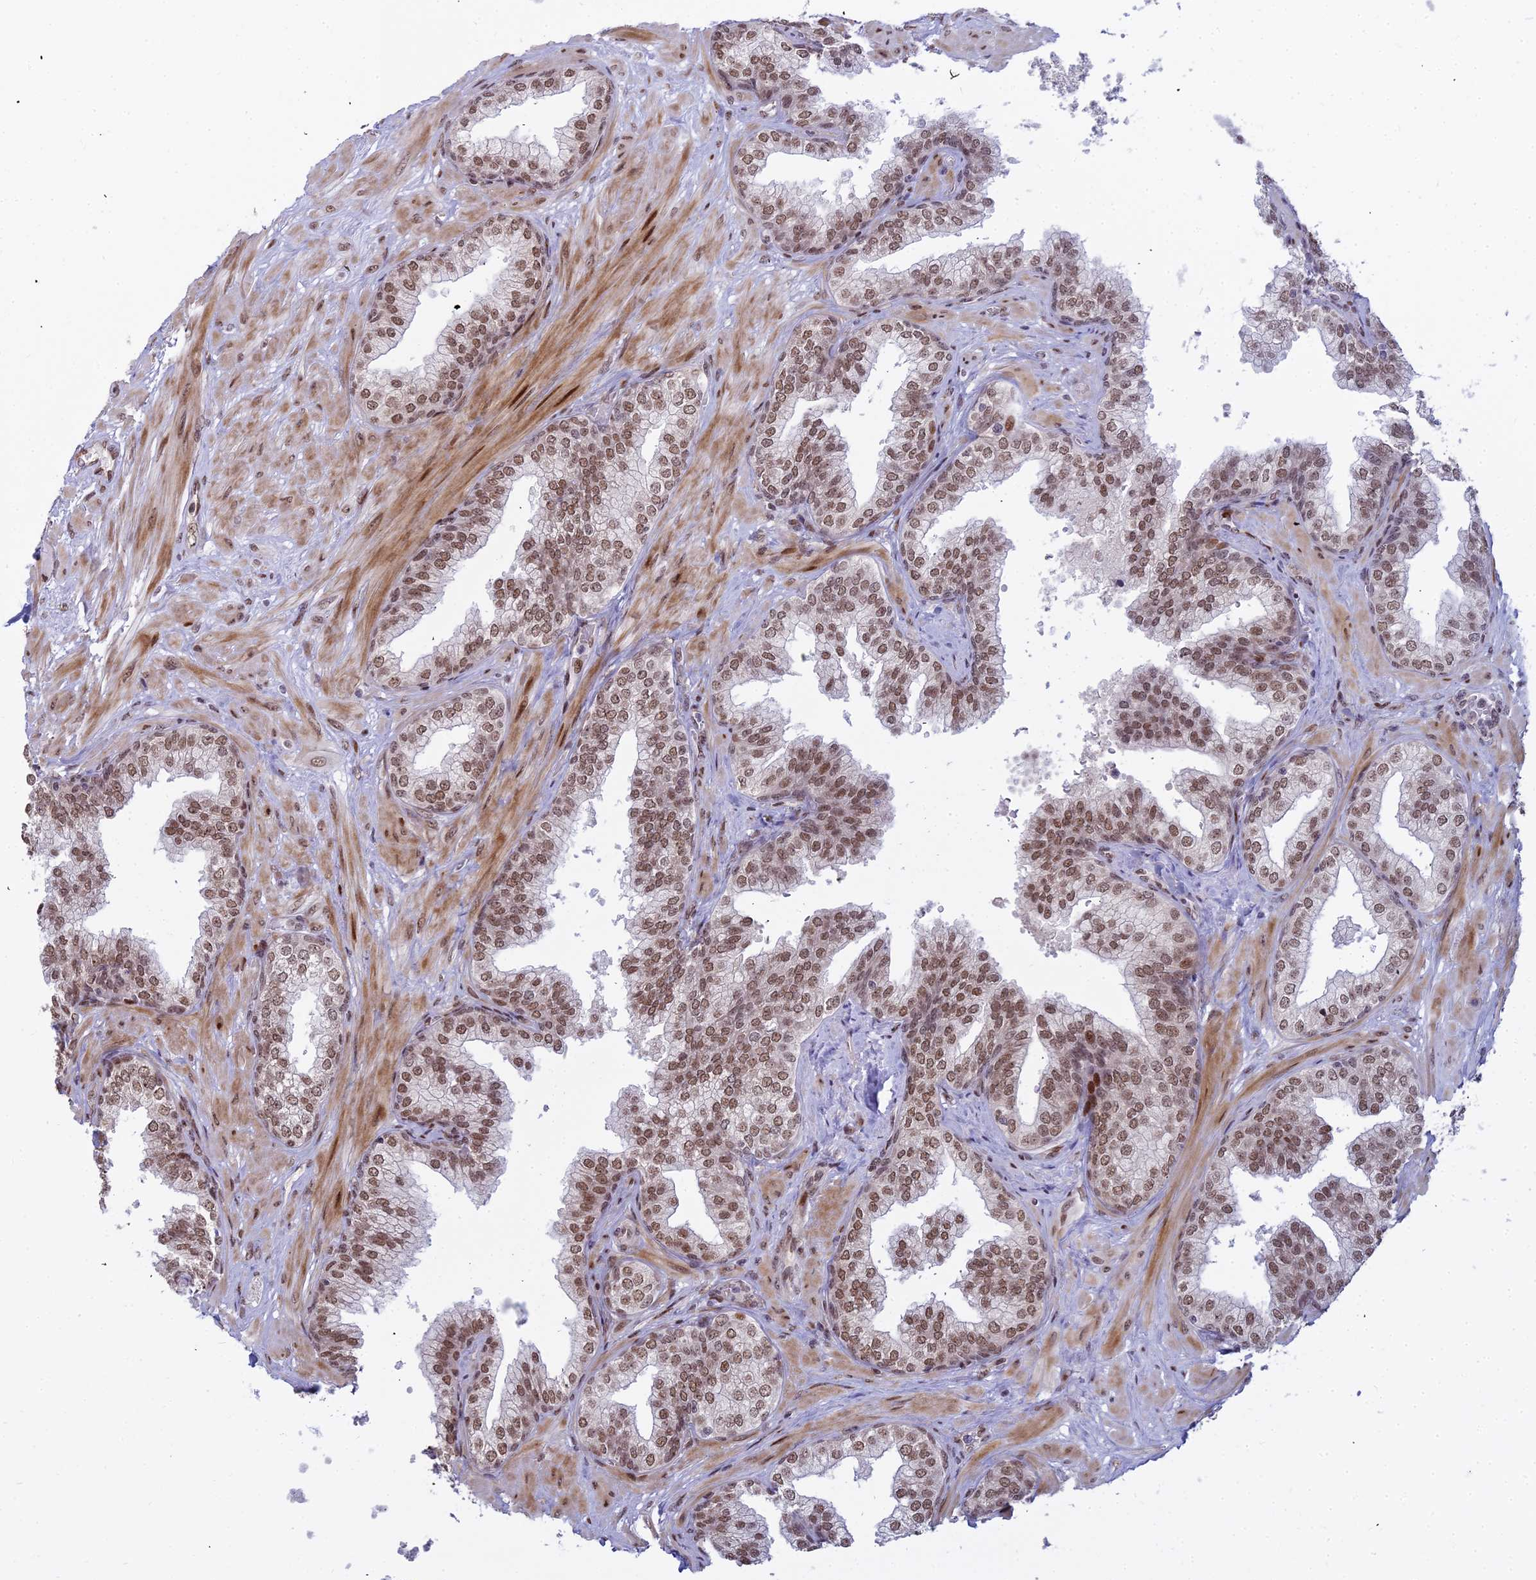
{"staining": {"intensity": "moderate", "quantity": ">75%", "location": "nuclear"}, "tissue": "prostate", "cell_type": "Glandular cells", "image_type": "normal", "snomed": [{"axis": "morphology", "description": "Normal tissue, NOS"}, {"axis": "topography", "description": "Prostate"}], "caption": "An IHC micrograph of benign tissue is shown. Protein staining in brown labels moderate nuclear positivity in prostate within glandular cells. Ihc stains the protein of interest in brown and the nuclei are stained blue.", "gene": "ABCA2", "patient": {"sex": "male", "age": 60}}